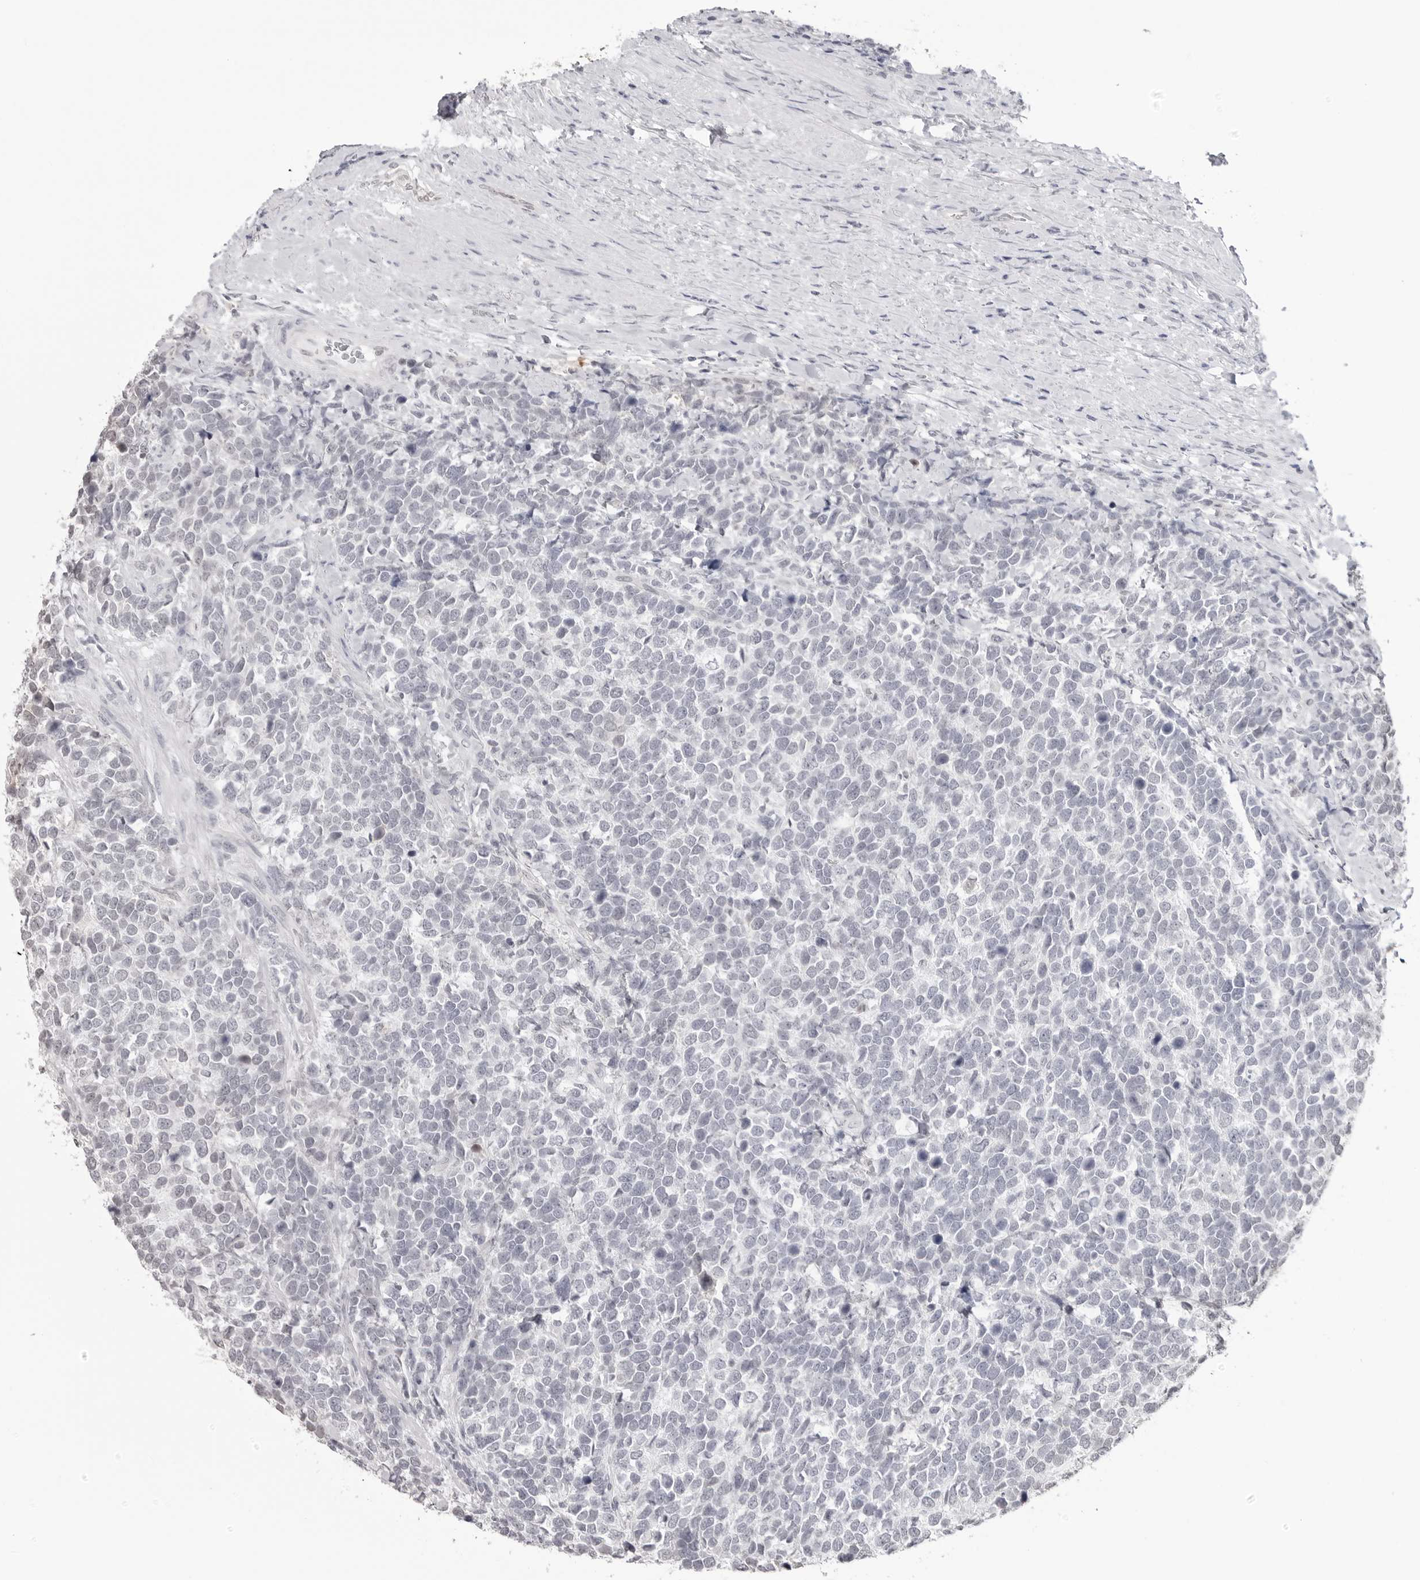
{"staining": {"intensity": "negative", "quantity": "none", "location": "none"}, "tissue": "urothelial cancer", "cell_type": "Tumor cells", "image_type": "cancer", "snomed": [{"axis": "morphology", "description": "Urothelial carcinoma, High grade"}, {"axis": "topography", "description": "Urinary bladder"}], "caption": "Urothelial cancer was stained to show a protein in brown. There is no significant positivity in tumor cells.", "gene": "YWHAG", "patient": {"sex": "female", "age": 82}}